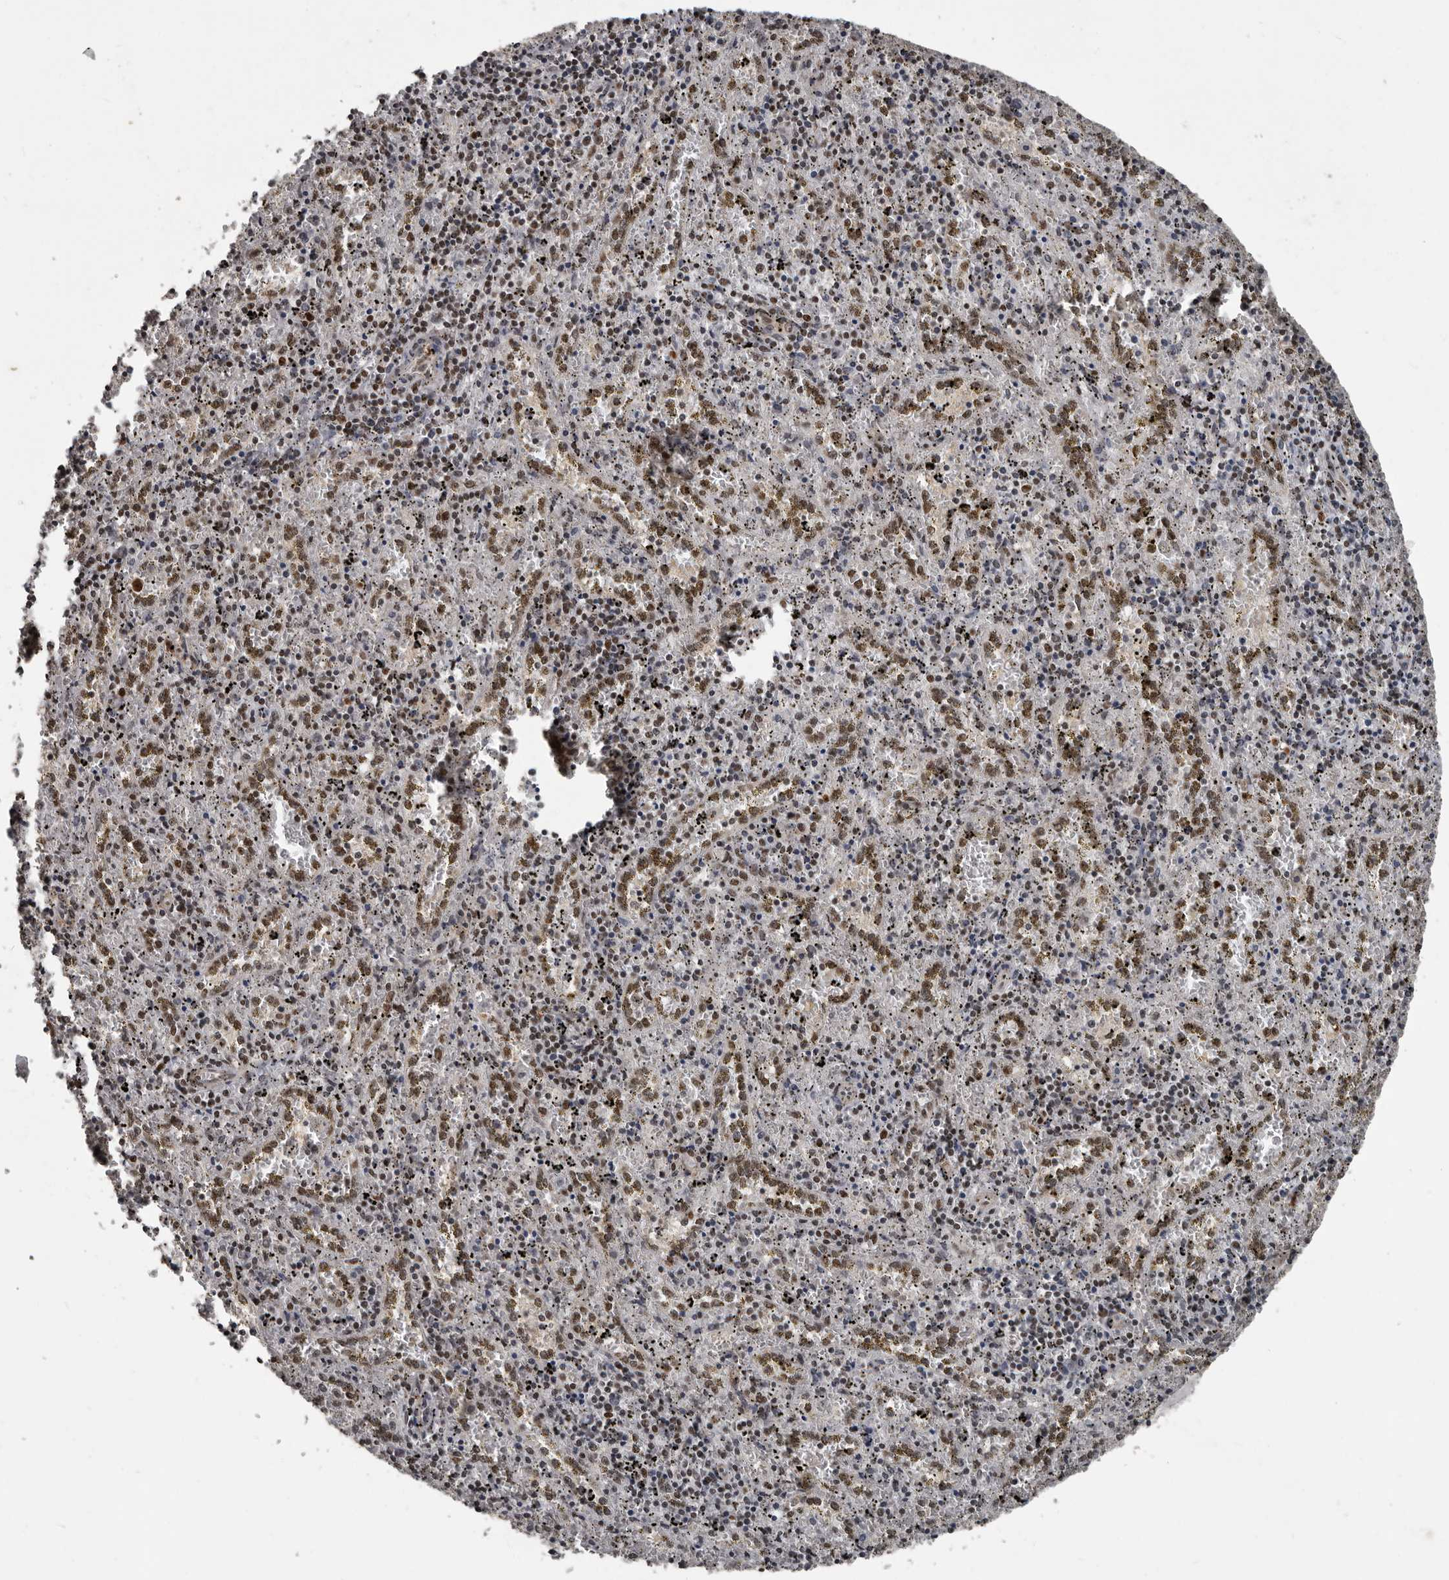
{"staining": {"intensity": "moderate", "quantity": "25%-75%", "location": "nuclear"}, "tissue": "spleen", "cell_type": "Cells in red pulp", "image_type": "normal", "snomed": [{"axis": "morphology", "description": "Normal tissue, NOS"}, {"axis": "topography", "description": "Spleen"}], "caption": "The image displays a brown stain indicating the presence of a protein in the nuclear of cells in red pulp in spleen. The protein of interest is stained brown, and the nuclei are stained in blue (DAB (3,3'-diaminobenzidine) IHC with brightfield microscopy, high magnification).", "gene": "CHD1L", "patient": {"sex": "male", "age": 11}}